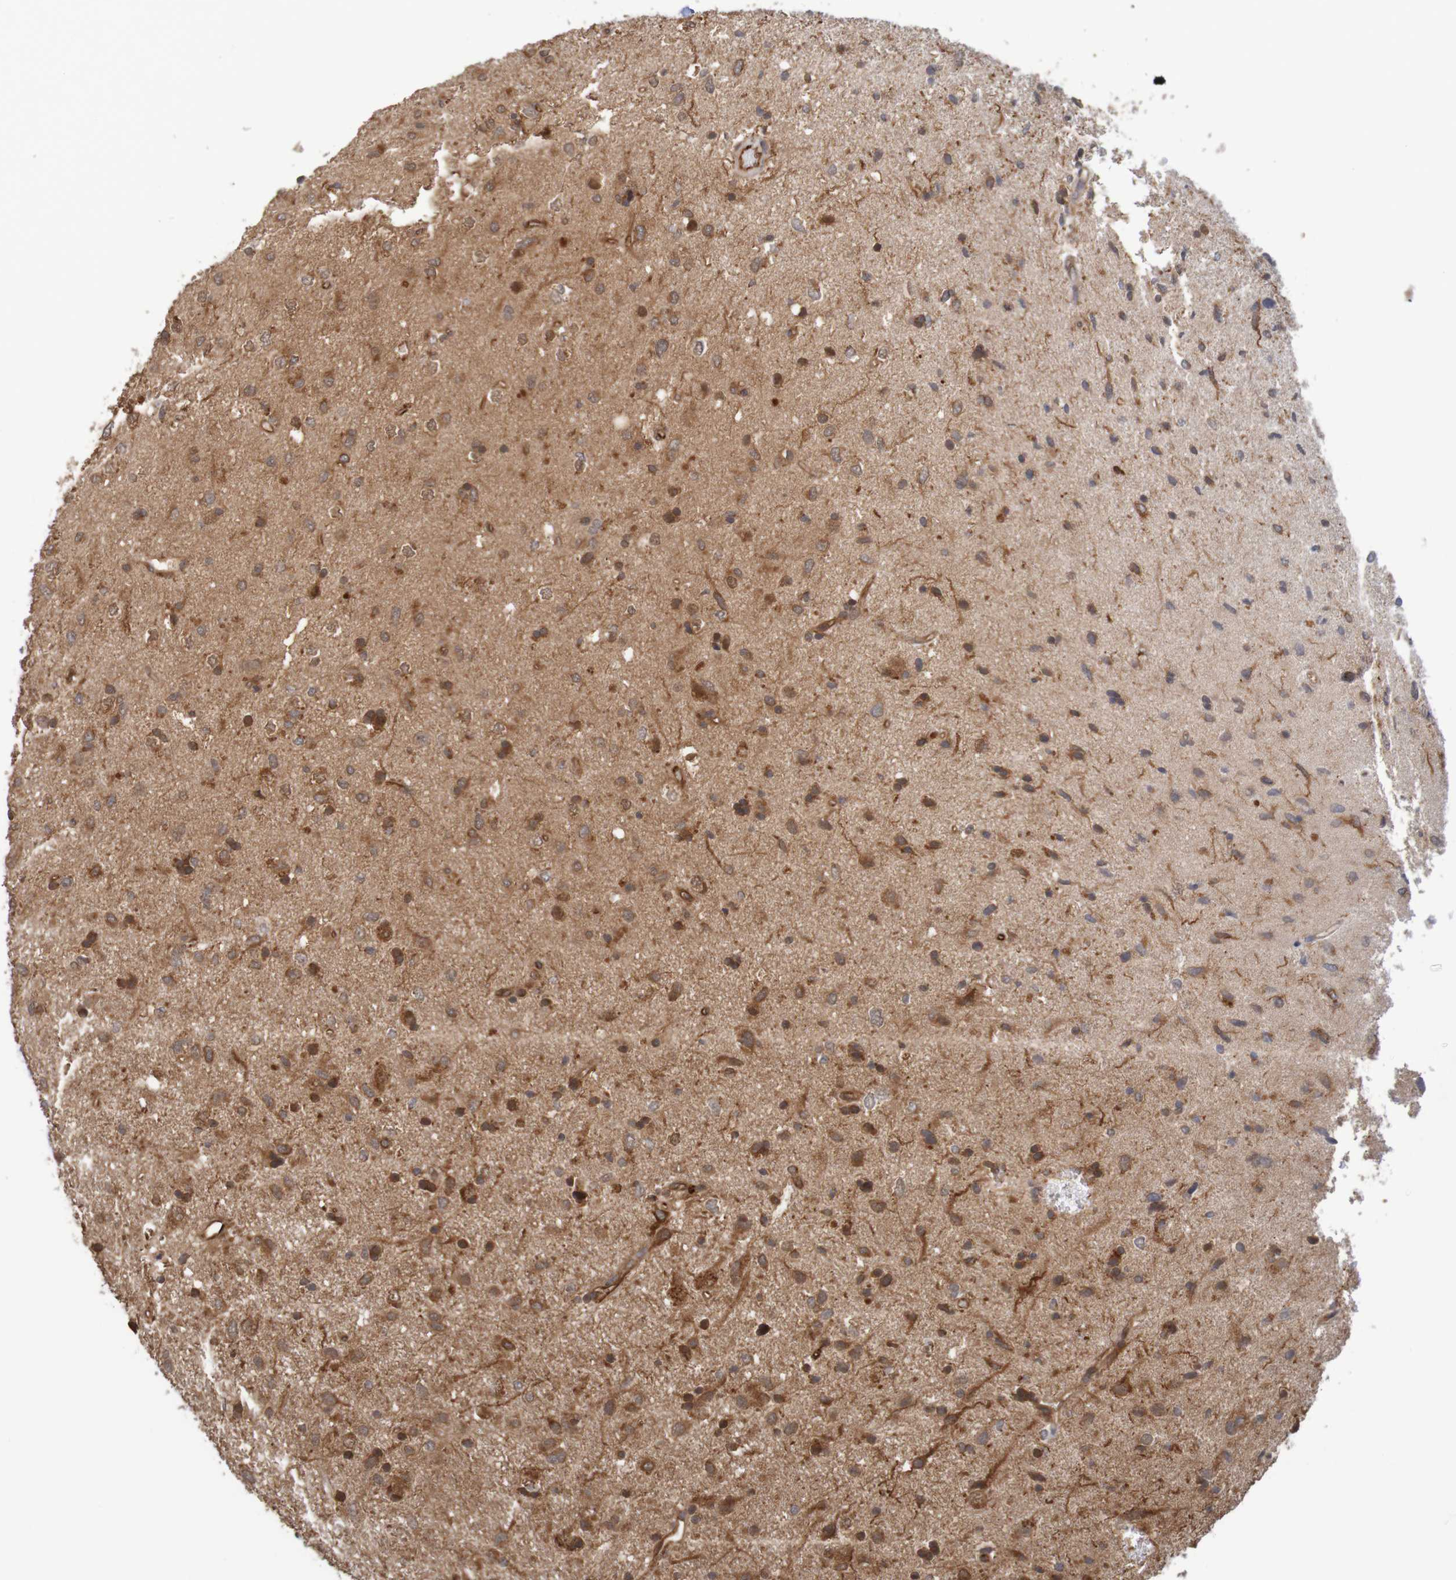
{"staining": {"intensity": "strong", "quantity": ">75%", "location": "cytoplasmic/membranous,nuclear"}, "tissue": "glioma", "cell_type": "Tumor cells", "image_type": "cancer", "snomed": [{"axis": "morphology", "description": "Glioma, malignant, Low grade"}, {"axis": "topography", "description": "Brain"}], "caption": "Immunohistochemistry (IHC) micrograph of human glioma stained for a protein (brown), which exhibits high levels of strong cytoplasmic/membranous and nuclear positivity in approximately >75% of tumor cells.", "gene": "MRPL52", "patient": {"sex": "male", "age": 77}}